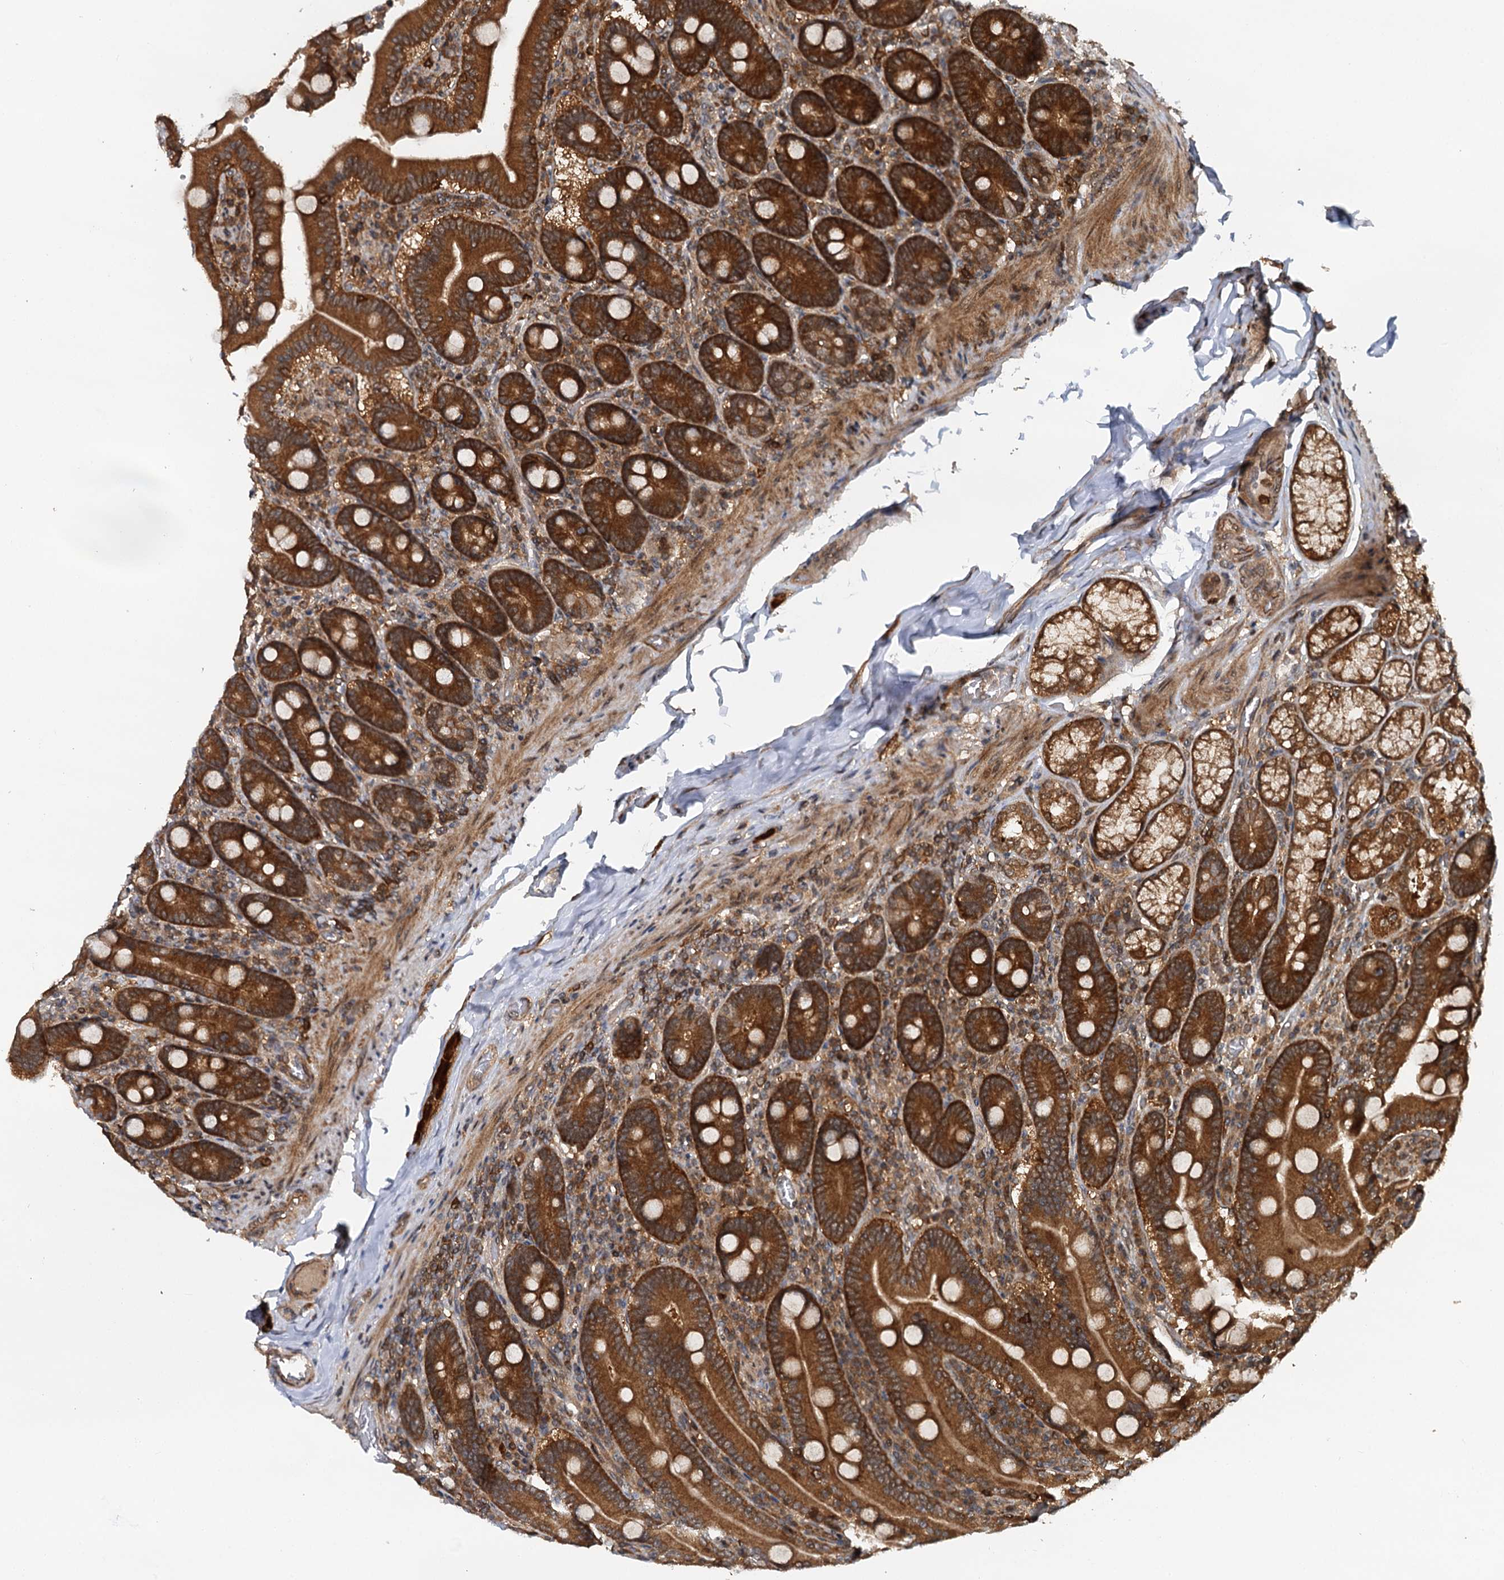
{"staining": {"intensity": "strong", "quantity": ">75%", "location": "cytoplasmic/membranous"}, "tissue": "duodenum", "cell_type": "Glandular cells", "image_type": "normal", "snomed": [{"axis": "morphology", "description": "Normal tissue, NOS"}, {"axis": "topography", "description": "Duodenum"}], "caption": "IHC staining of unremarkable duodenum, which exhibits high levels of strong cytoplasmic/membranous positivity in approximately >75% of glandular cells indicating strong cytoplasmic/membranous protein staining. The staining was performed using DAB (3,3'-diaminobenzidine) (brown) for protein detection and nuclei were counterstained in hematoxylin (blue).", "gene": "STUB1", "patient": {"sex": "female", "age": 62}}